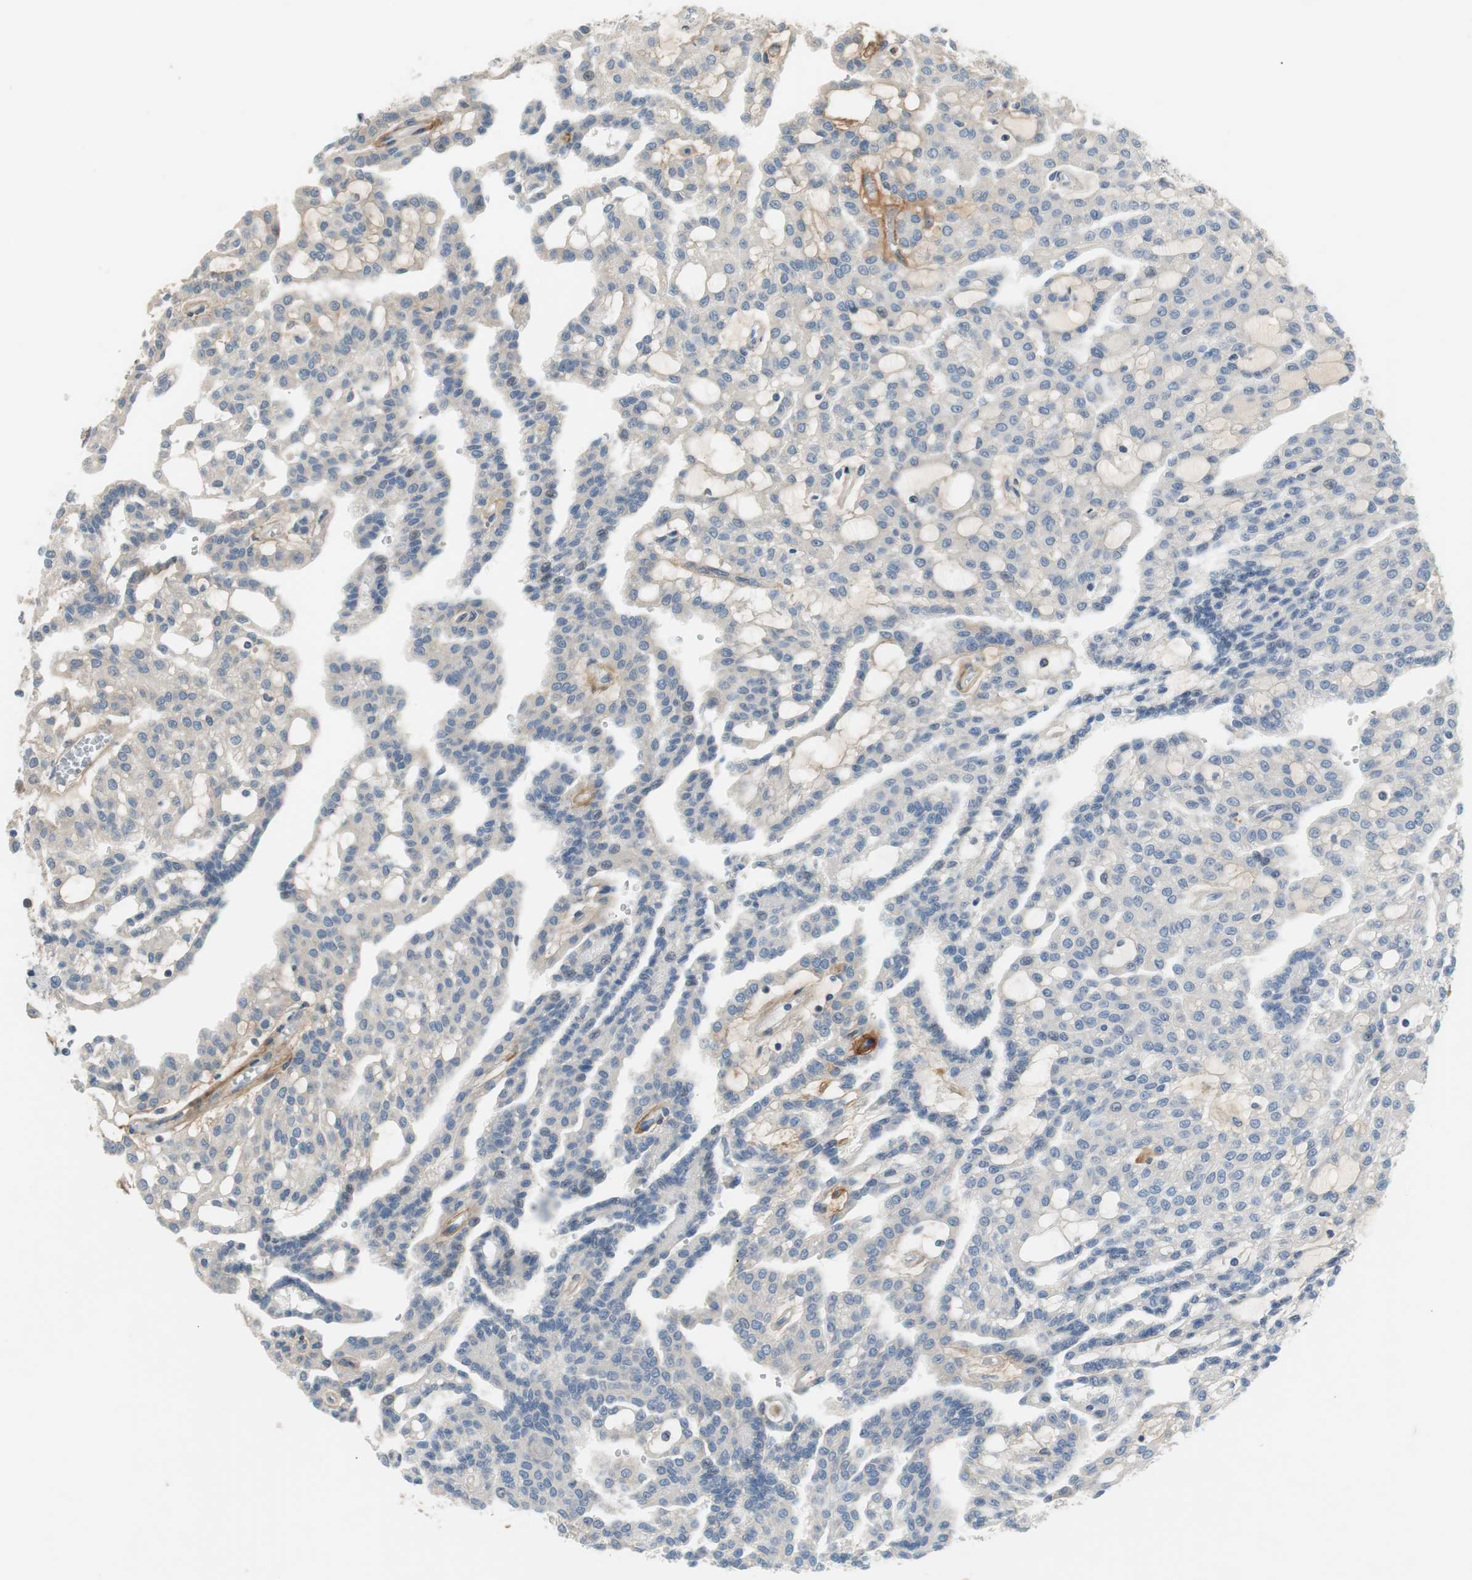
{"staining": {"intensity": "weak", "quantity": "25%-75%", "location": "cytoplasmic/membranous"}, "tissue": "renal cancer", "cell_type": "Tumor cells", "image_type": "cancer", "snomed": [{"axis": "morphology", "description": "Adenocarcinoma, NOS"}, {"axis": "topography", "description": "Kidney"}], "caption": "An image of renal adenocarcinoma stained for a protein demonstrates weak cytoplasmic/membranous brown staining in tumor cells.", "gene": "COL12A1", "patient": {"sex": "male", "age": 63}}